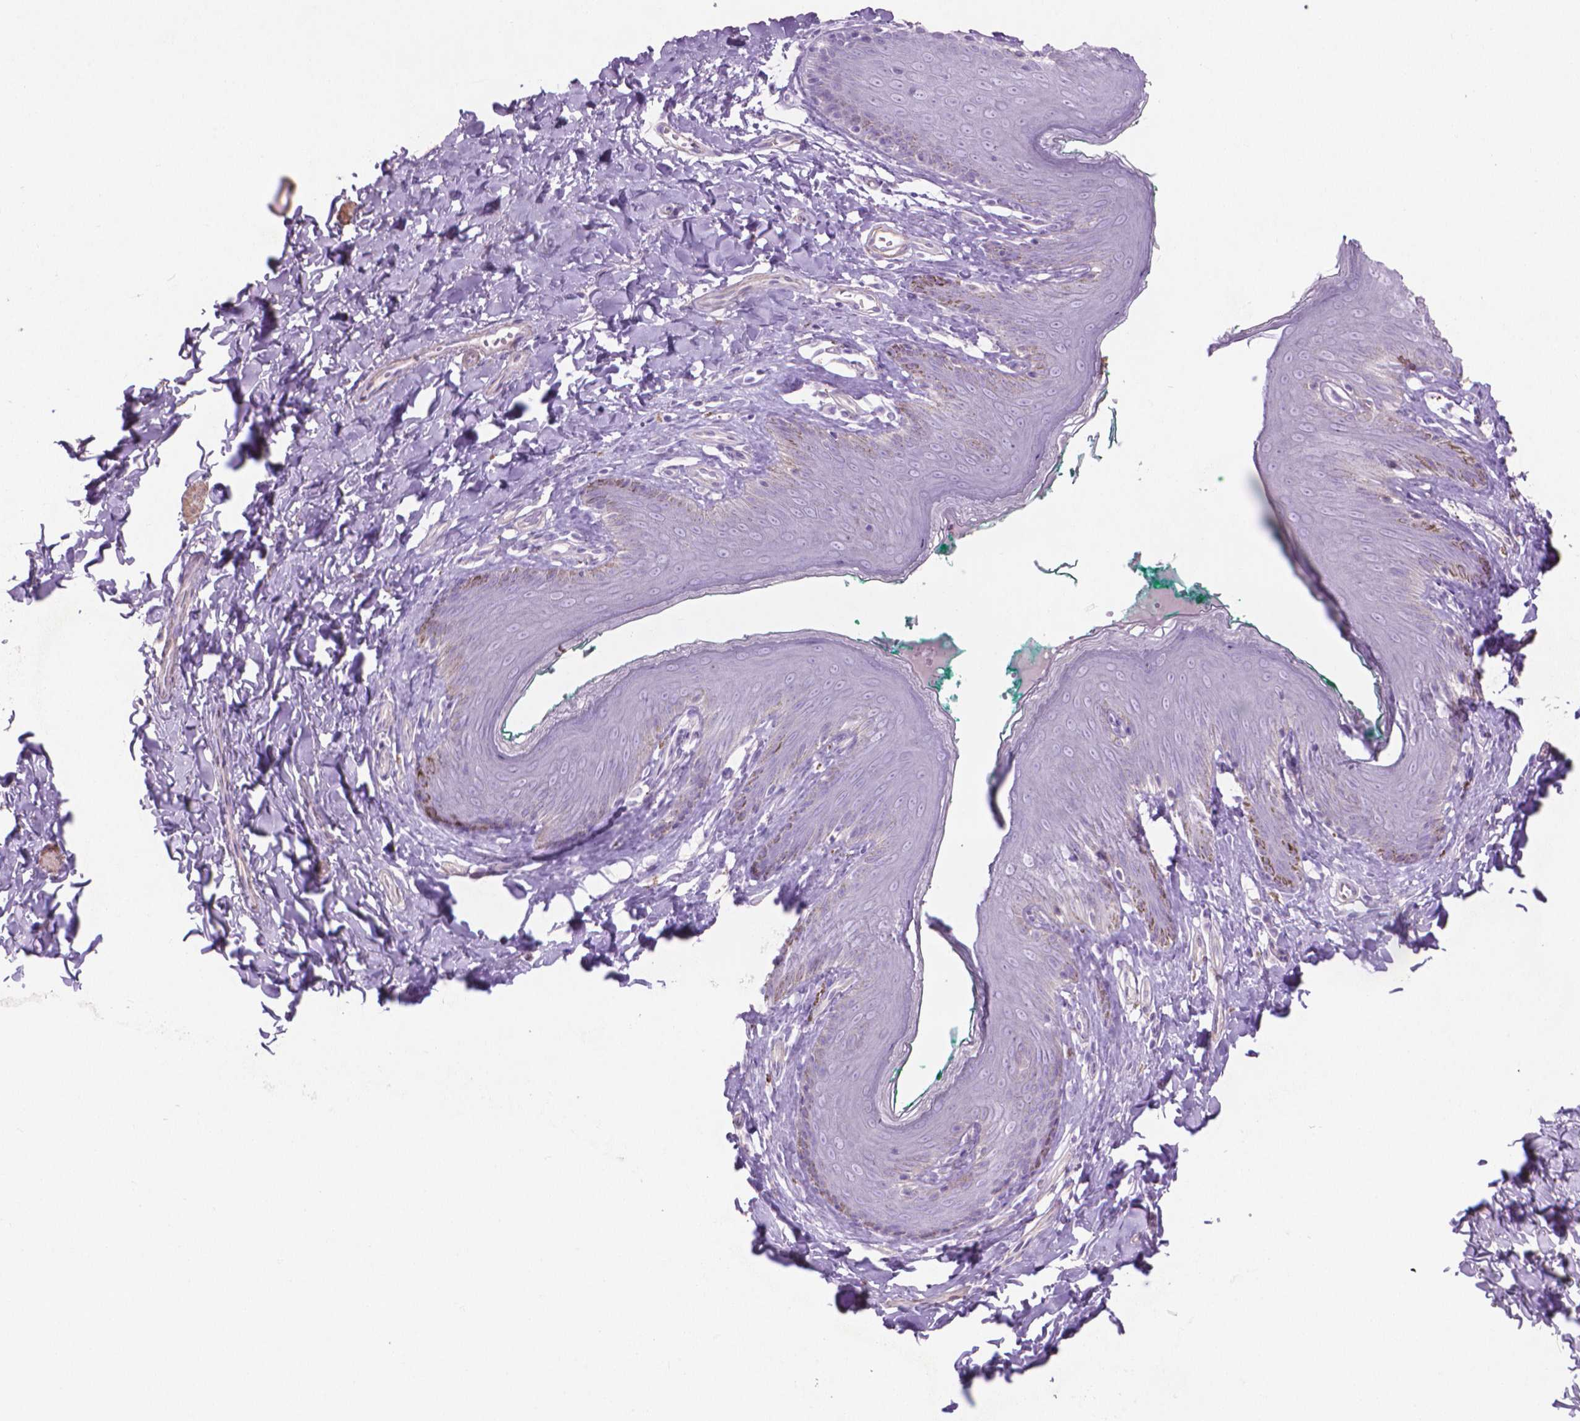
{"staining": {"intensity": "negative", "quantity": "none", "location": "none"}, "tissue": "skin", "cell_type": "Epidermal cells", "image_type": "normal", "snomed": [{"axis": "morphology", "description": "Normal tissue, NOS"}, {"axis": "topography", "description": "Vulva"}], "caption": "High magnification brightfield microscopy of benign skin stained with DAB (brown) and counterstained with hematoxylin (blue): epidermal cells show no significant staining.", "gene": "AQP10", "patient": {"sex": "female", "age": 66}}